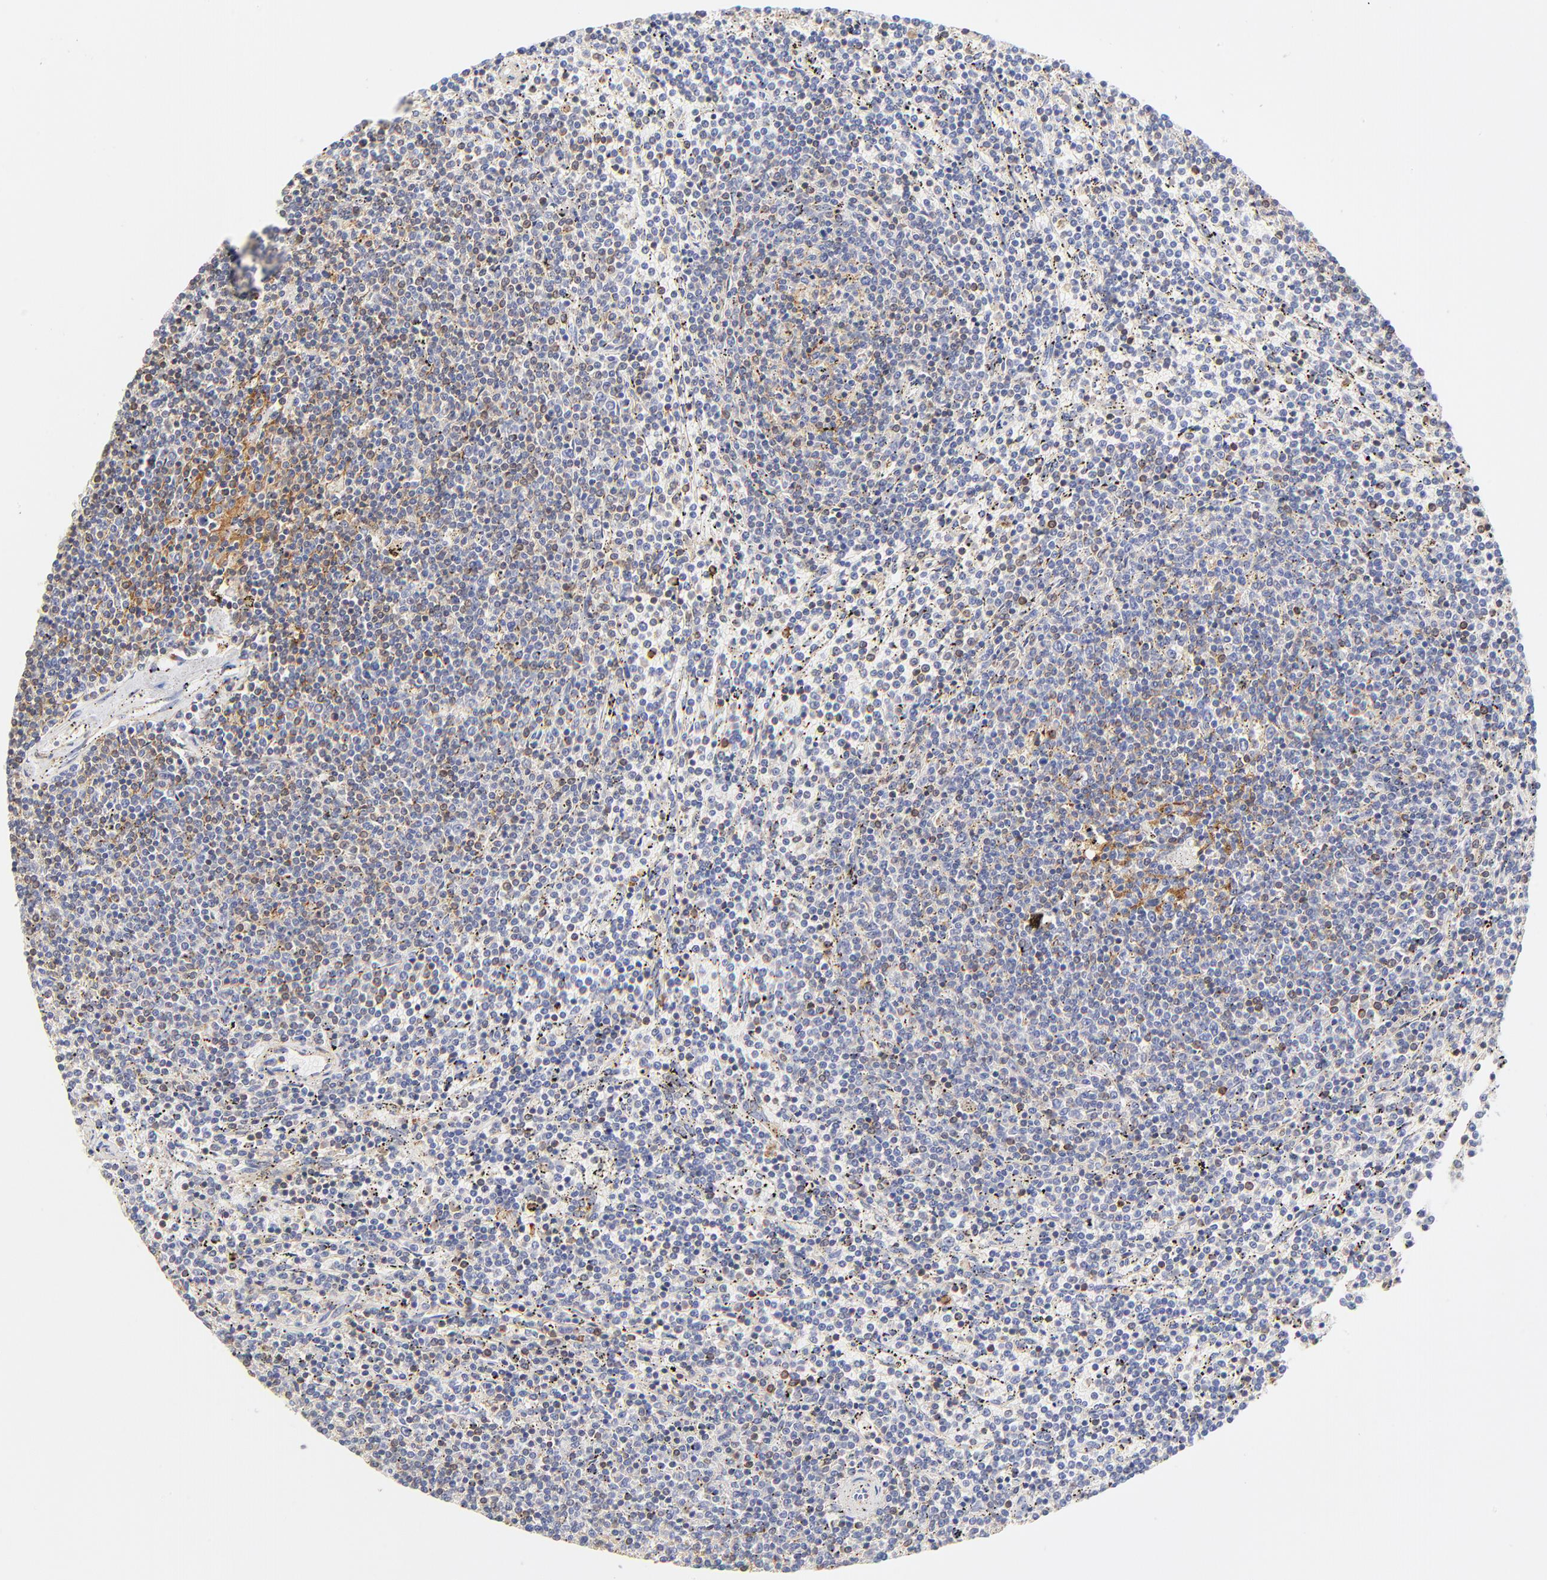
{"staining": {"intensity": "weak", "quantity": "<25%", "location": "cytoplasmic/membranous"}, "tissue": "lymphoma", "cell_type": "Tumor cells", "image_type": "cancer", "snomed": [{"axis": "morphology", "description": "Malignant lymphoma, non-Hodgkin's type, Low grade"}, {"axis": "topography", "description": "Spleen"}], "caption": "Tumor cells show no significant protein staining in lymphoma.", "gene": "MDGA2", "patient": {"sex": "female", "age": 50}}